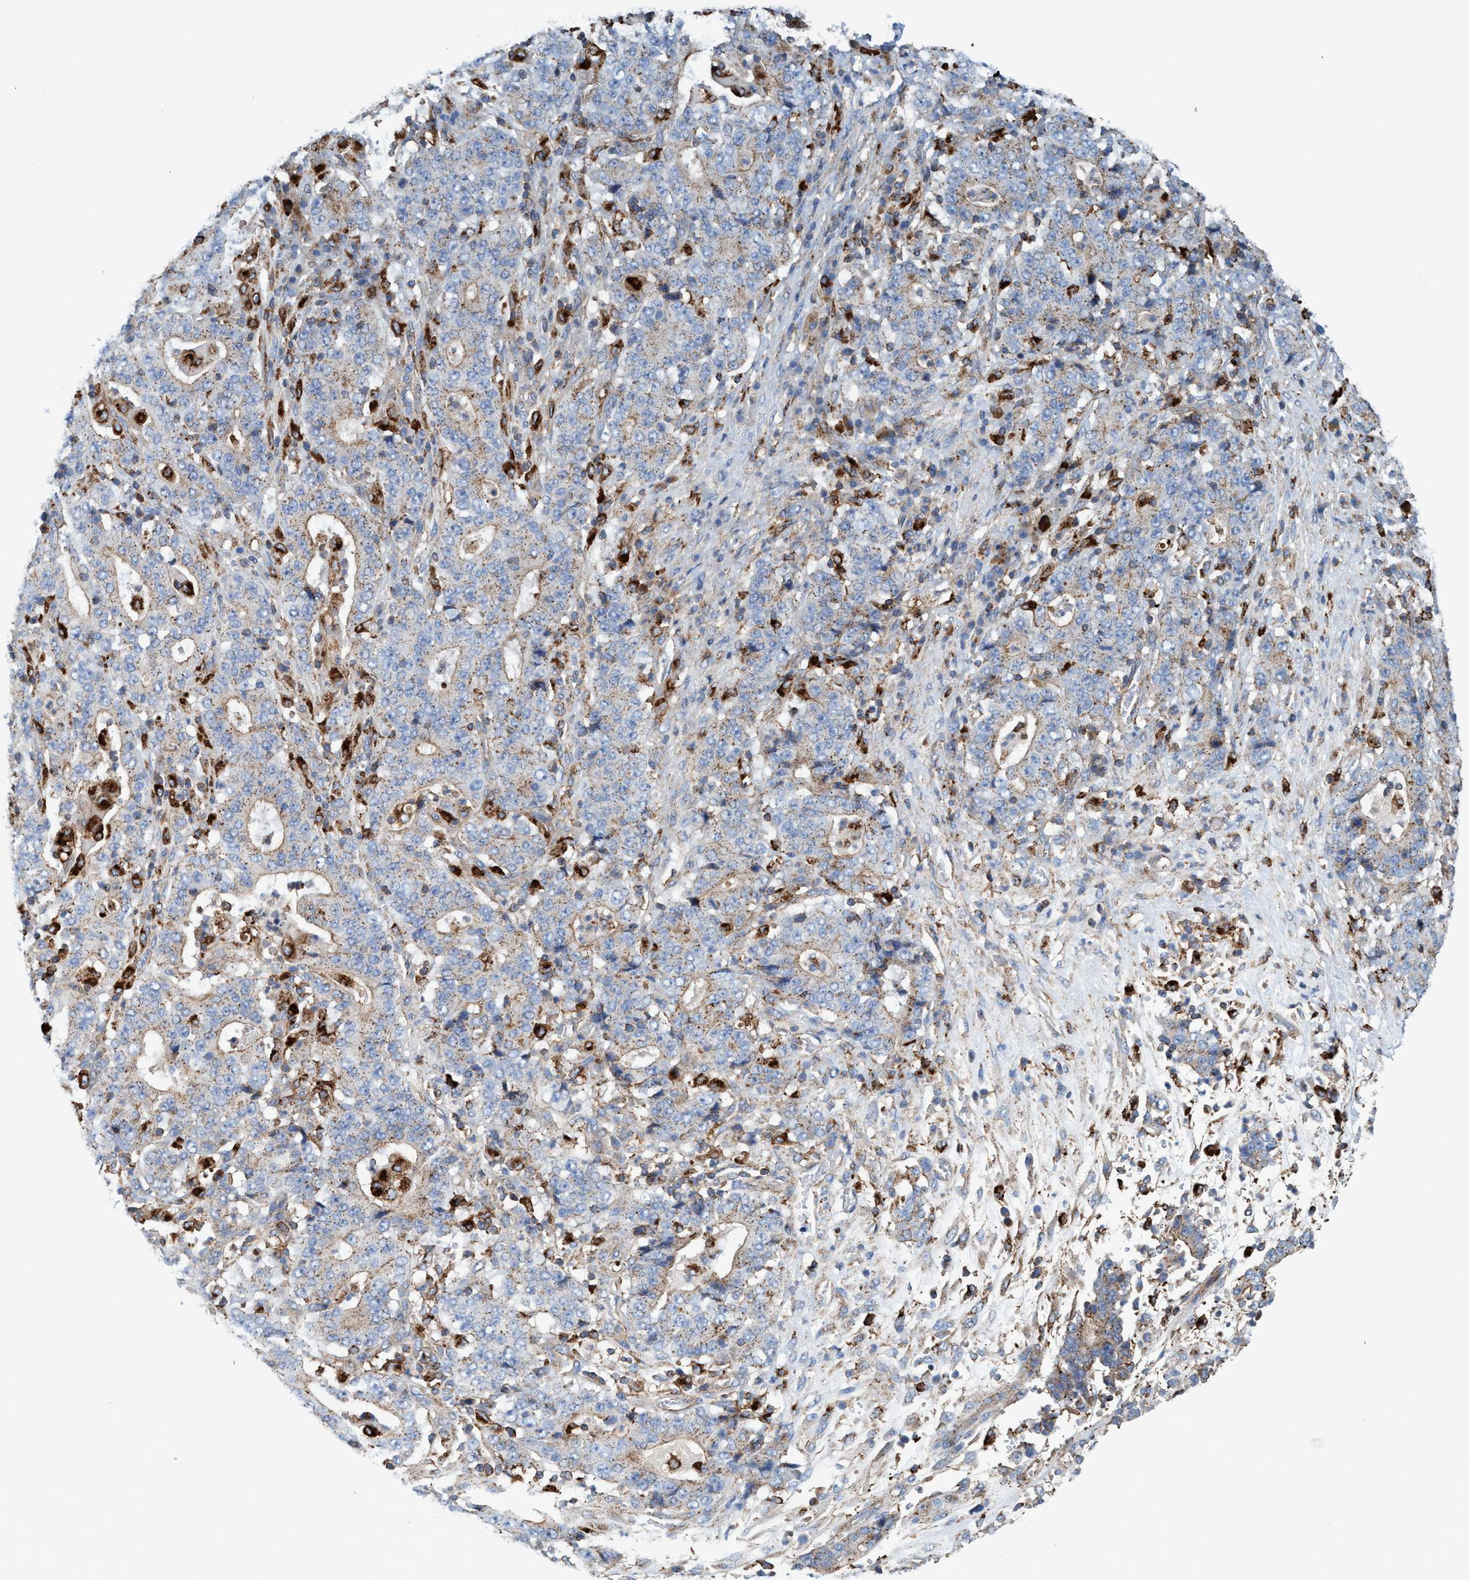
{"staining": {"intensity": "weak", "quantity": ">75%", "location": "cytoplasmic/membranous"}, "tissue": "stomach cancer", "cell_type": "Tumor cells", "image_type": "cancer", "snomed": [{"axis": "morphology", "description": "Normal tissue, NOS"}, {"axis": "morphology", "description": "Adenocarcinoma, NOS"}, {"axis": "topography", "description": "Stomach, upper"}, {"axis": "topography", "description": "Stomach"}], "caption": "This photomicrograph displays IHC staining of adenocarcinoma (stomach), with low weak cytoplasmic/membranous positivity in approximately >75% of tumor cells.", "gene": "TRIM65", "patient": {"sex": "male", "age": 59}}